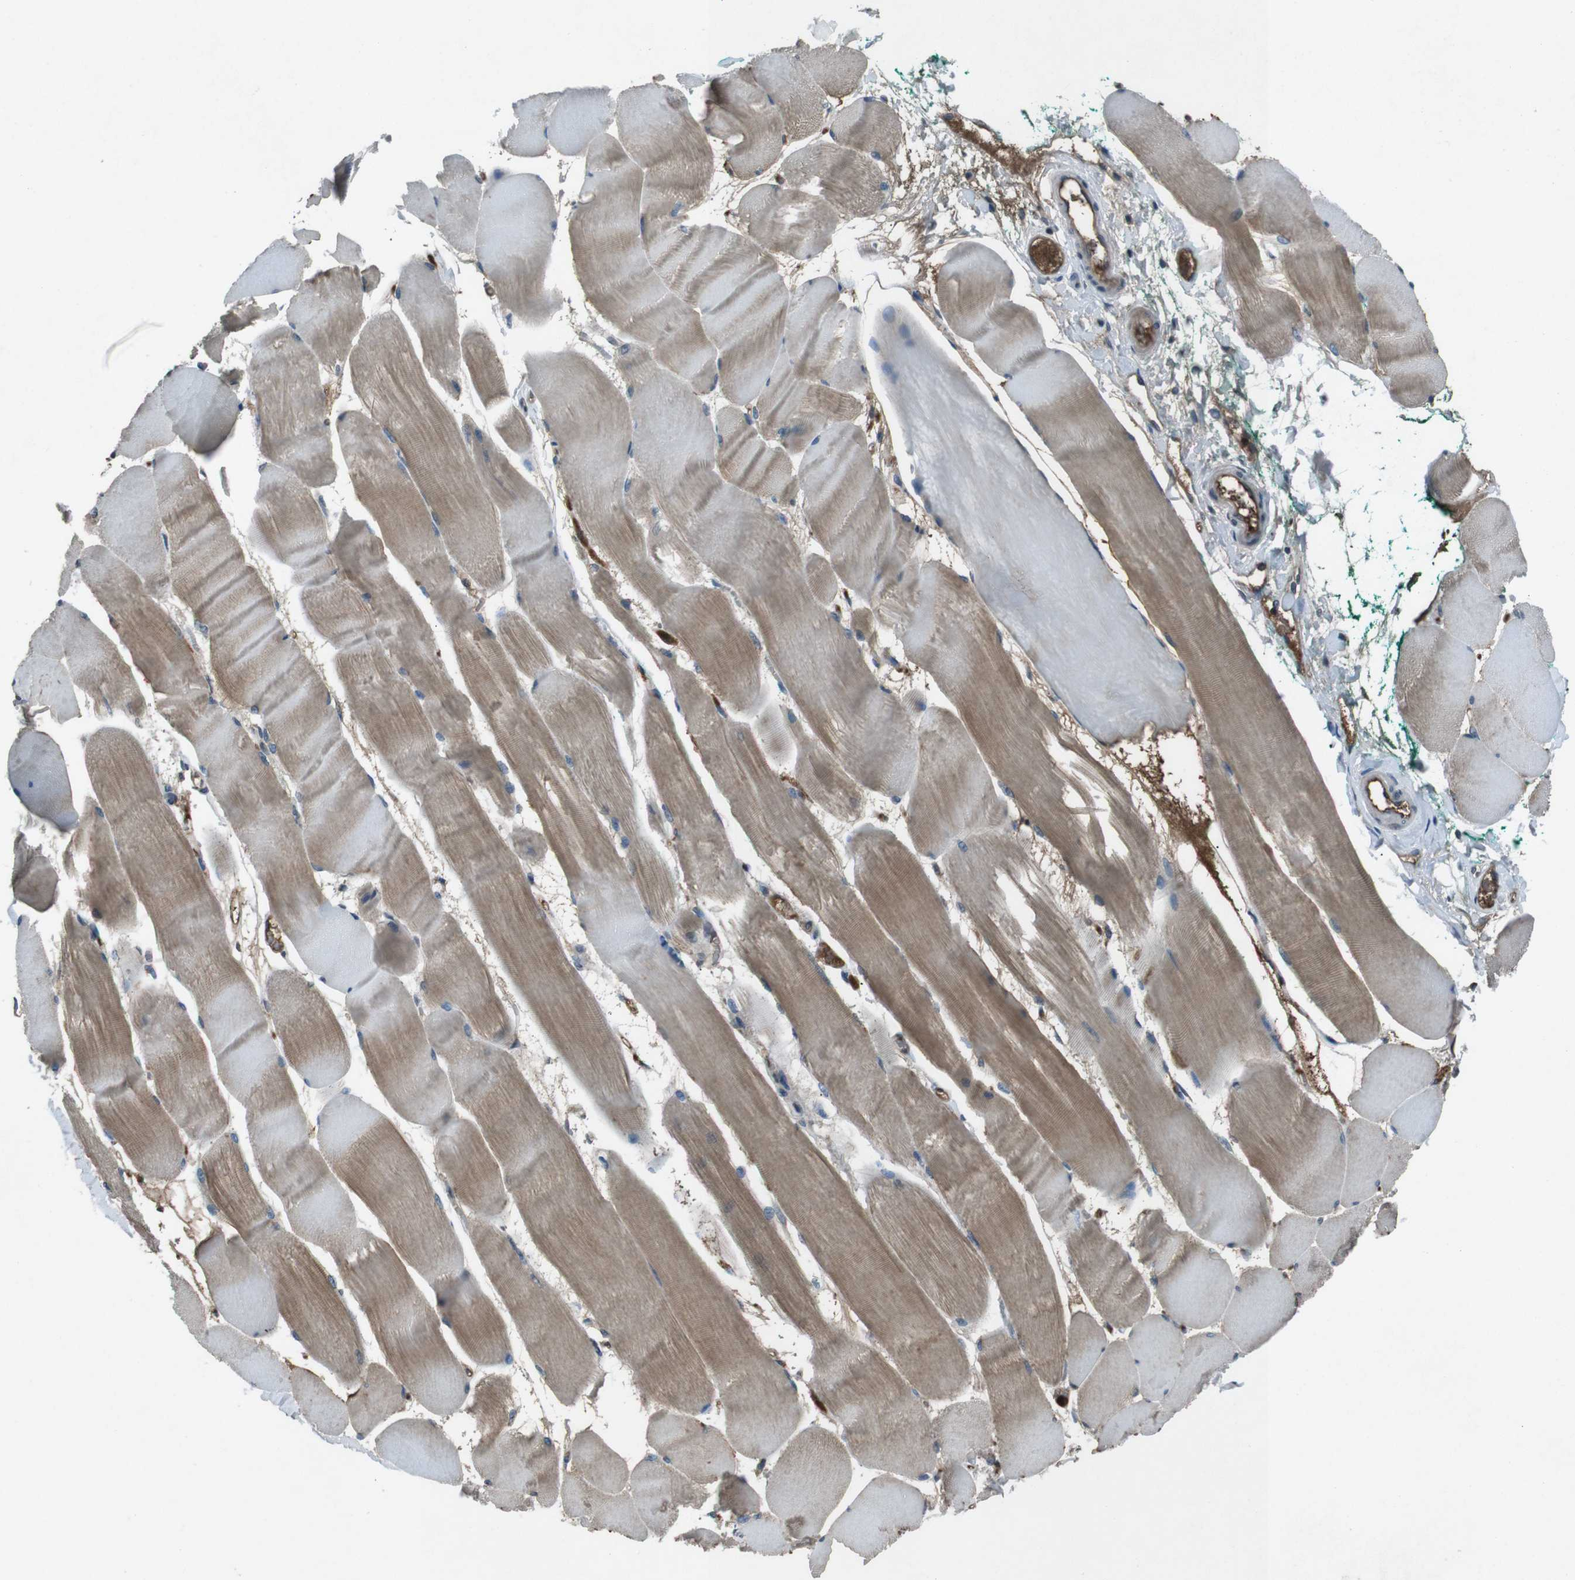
{"staining": {"intensity": "moderate", "quantity": ">75%", "location": "cytoplasmic/membranous"}, "tissue": "skeletal muscle", "cell_type": "Myocytes", "image_type": "normal", "snomed": [{"axis": "morphology", "description": "Normal tissue, NOS"}, {"axis": "morphology", "description": "Squamous cell carcinoma, NOS"}, {"axis": "topography", "description": "Skeletal muscle"}], "caption": "Protein staining reveals moderate cytoplasmic/membranous staining in about >75% of myocytes in unremarkable skeletal muscle.", "gene": "UGT1A6", "patient": {"sex": "male", "age": 51}}